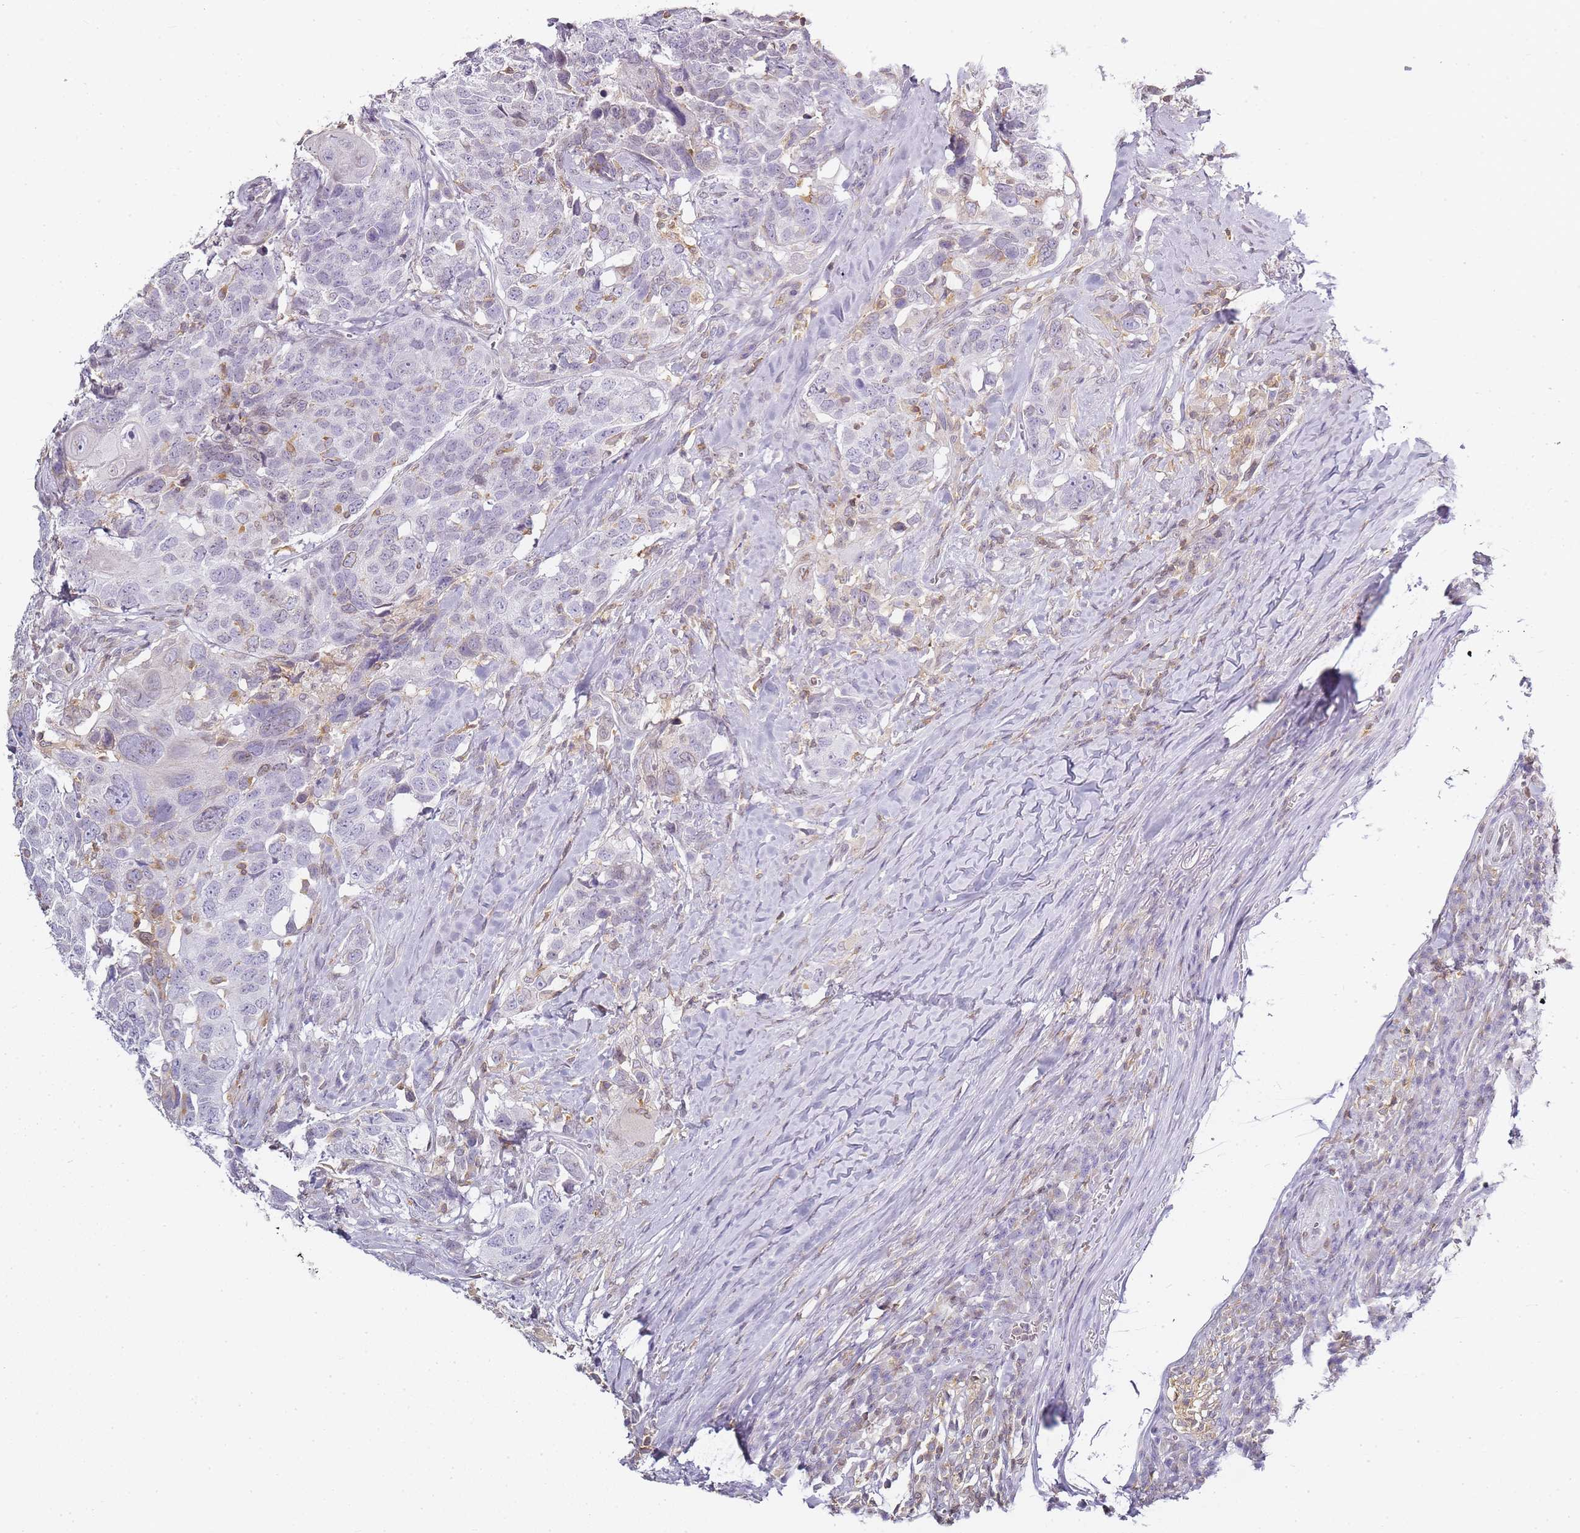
{"staining": {"intensity": "negative", "quantity": "none", "location": "none"}, "tissue": "head and neck cancer", "cell_type": "Tumor cells", "image_type": "cancer", "snomed": [{"axis": "morphology", "description": "Normal tissue, NOS"}, {"axis": "morphology", "description": "Squamous cell carcinoma, NOS"}, {"axis": "topography", "description": "Skeletal muscle"}, {"axis": "topography", "description": "Vascular tissue"}, {"axis": "topography", "description": "Peripheral nerve tissue"}, {"axis": "topography", "description": "Head-Neck"}], "caption": "A high-resolution histopathology image shows immunohistochemistry staining of squamous cell carcinoma (head and neck), which shows no significant expression in tumor cells.", "gene": "JAKMIP1", "patient": {"sex": "male", "age": 66}}